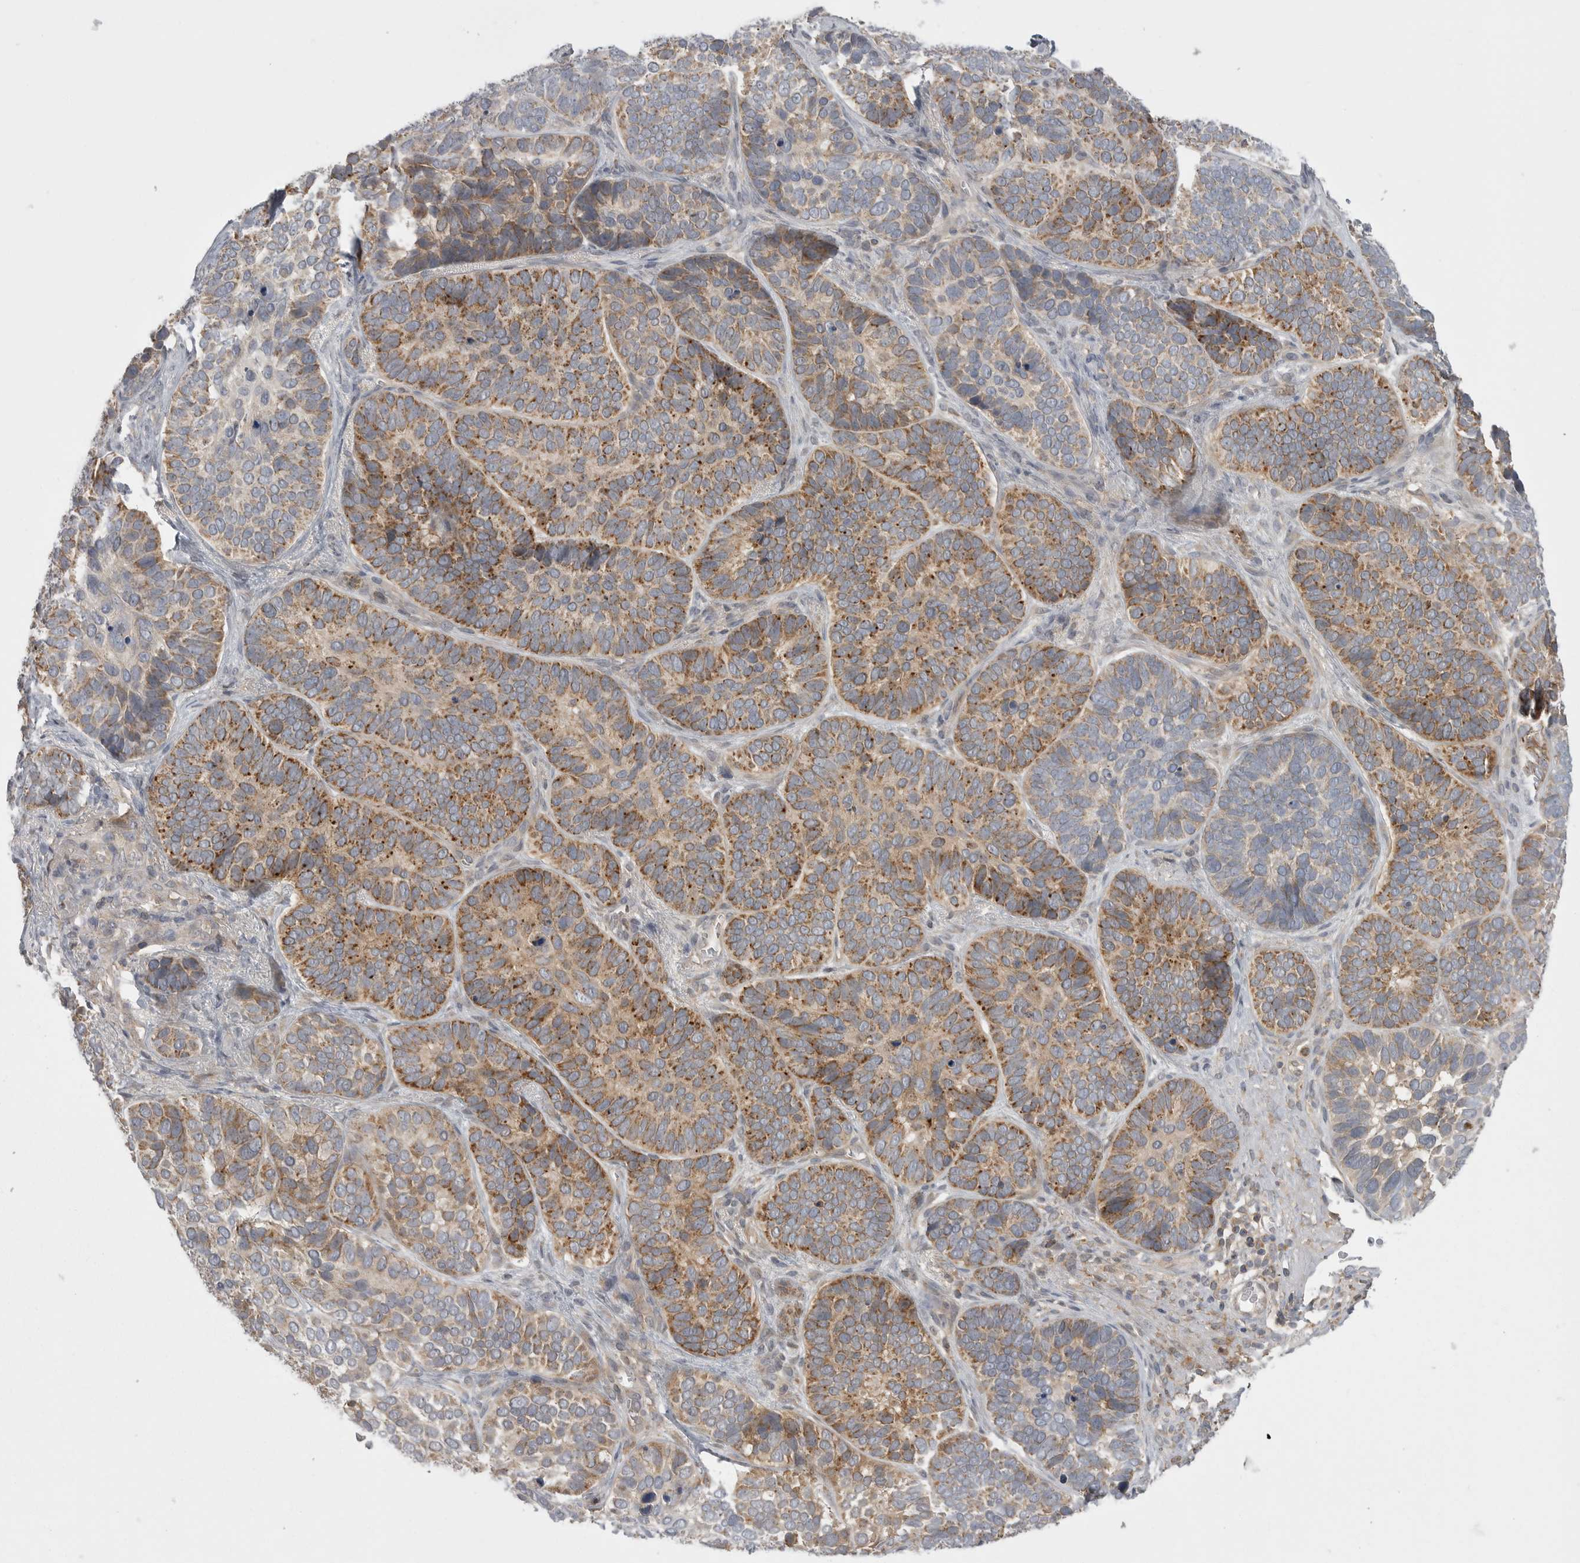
{"staining": {"intensity": "moderate", "quantity": ">75%", "location": "cytoplasmic/membranous"}, "tissue": "skin cancer", "cell_type": "Tumor cells", "image_type": "cancer", "snomed": [{"axis": "morphology", "description": "Basal cell carcinoma"}, {"axis": "topography", "description": "Skin"}], "caption": "DAB (3,3'-diaminobenzidine) immunohistochemical staining of human basal cell carcinoma (skin) shows moderate cytoplasmic/membranous protein expression in approximately >75% of tumor cells. (DAB = brown stain, brightfield microscopy at high magnification).", "gene": "KYAT3", "patient": {"sex": "male", "age": 62}}